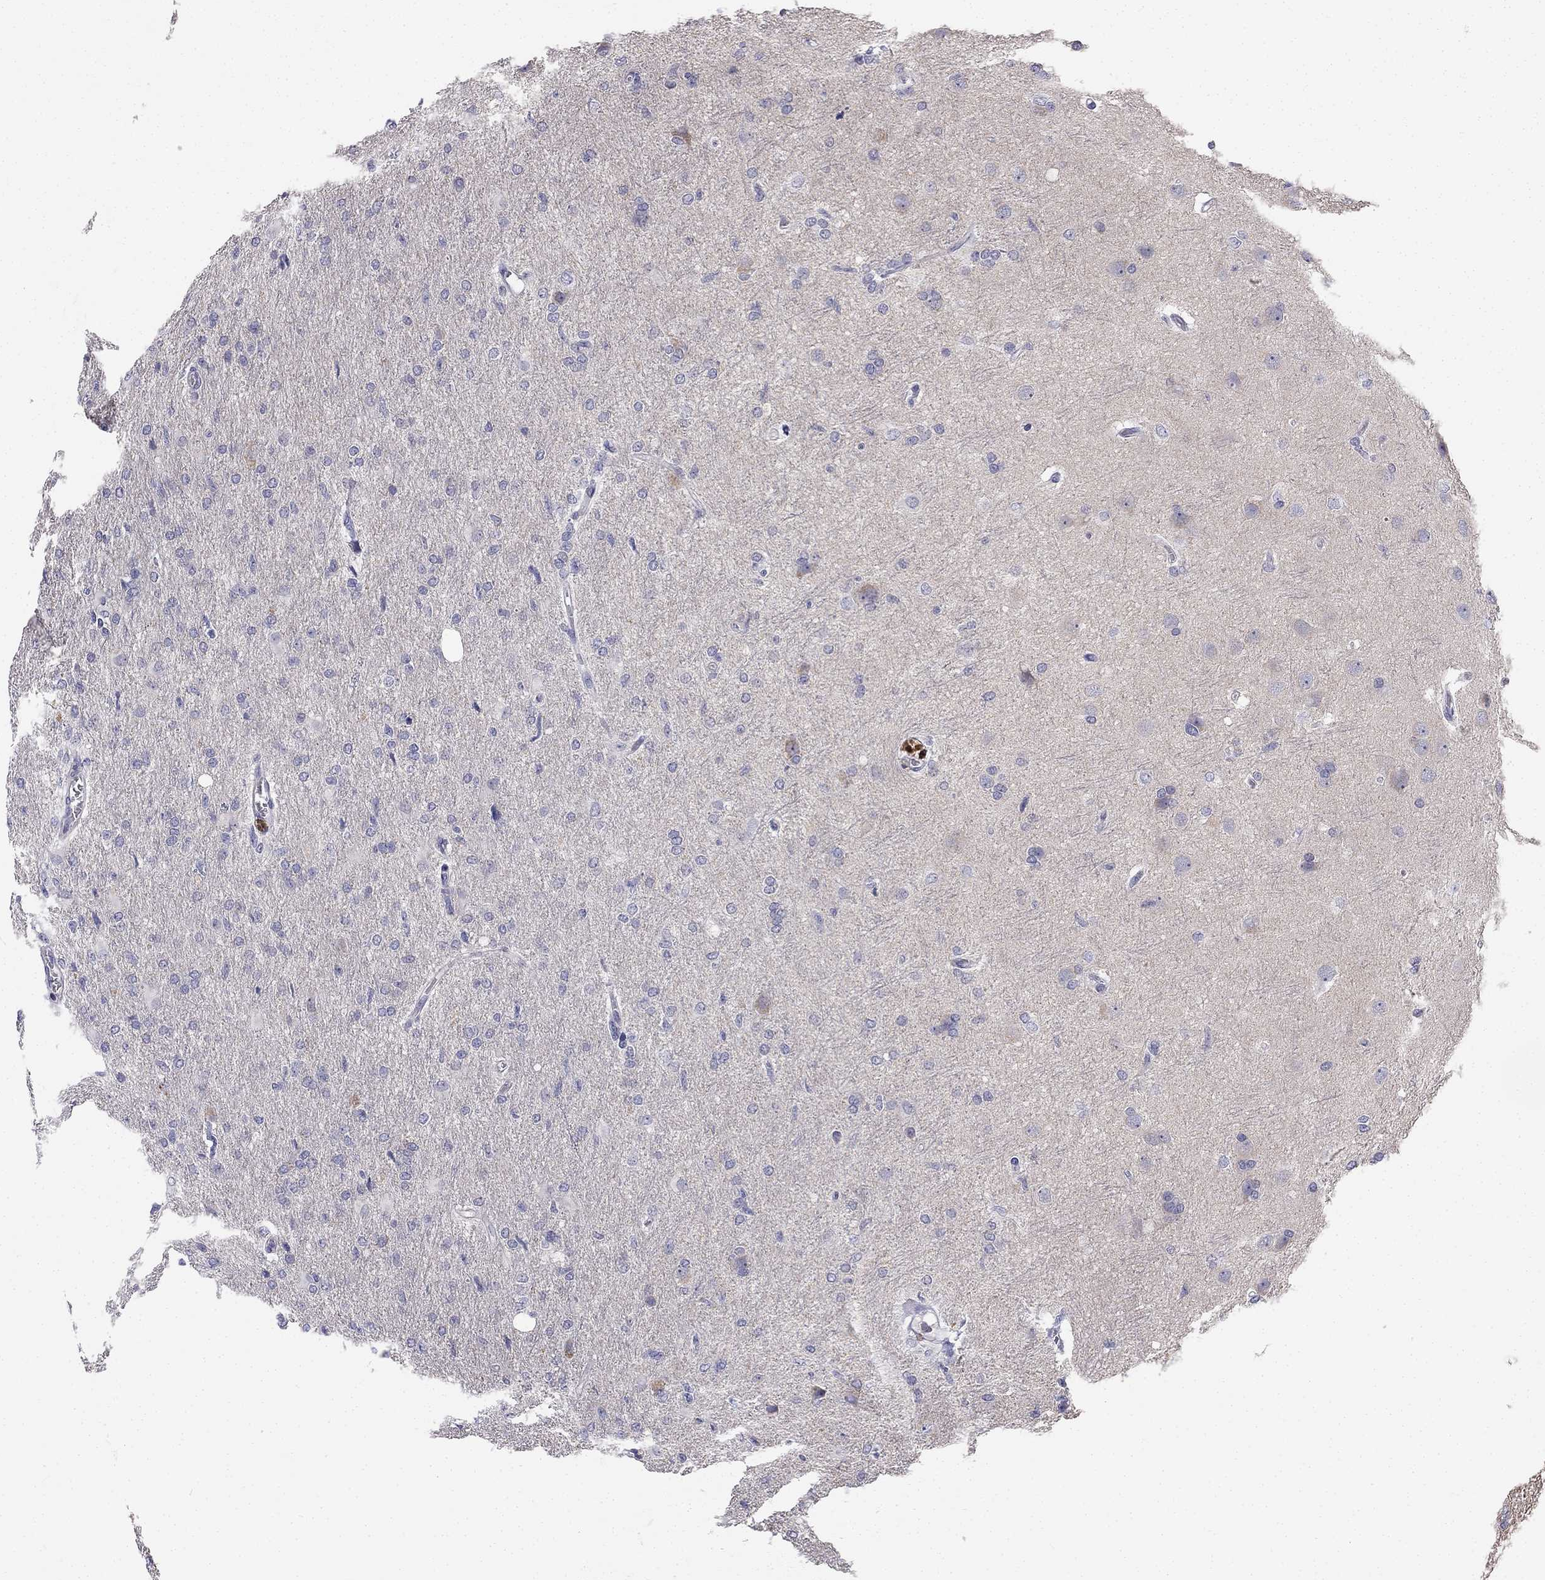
{"staining": {"intensity": "negative", "quantity": "none", "location": "none"}, "tissue": "glioma", "cell_type": "Tumor cells", "image_type": "cancer", "snomed": [{"axis": "morphology", "description": "Glioma, malignant, High grade"}, {"axis": "topography", "description": "Brain"}], "caption": "The immunohistochemistry (IHC) image has no significant expression in tumor cells of malignant glioma (high-grade) tissue. (DAB (3,3'-diaminobenzidine) immunohistochemistry with hematoxylin counter stain).", "gene": "C16orf89", "patient": {"sex": "male", "age": 68}}